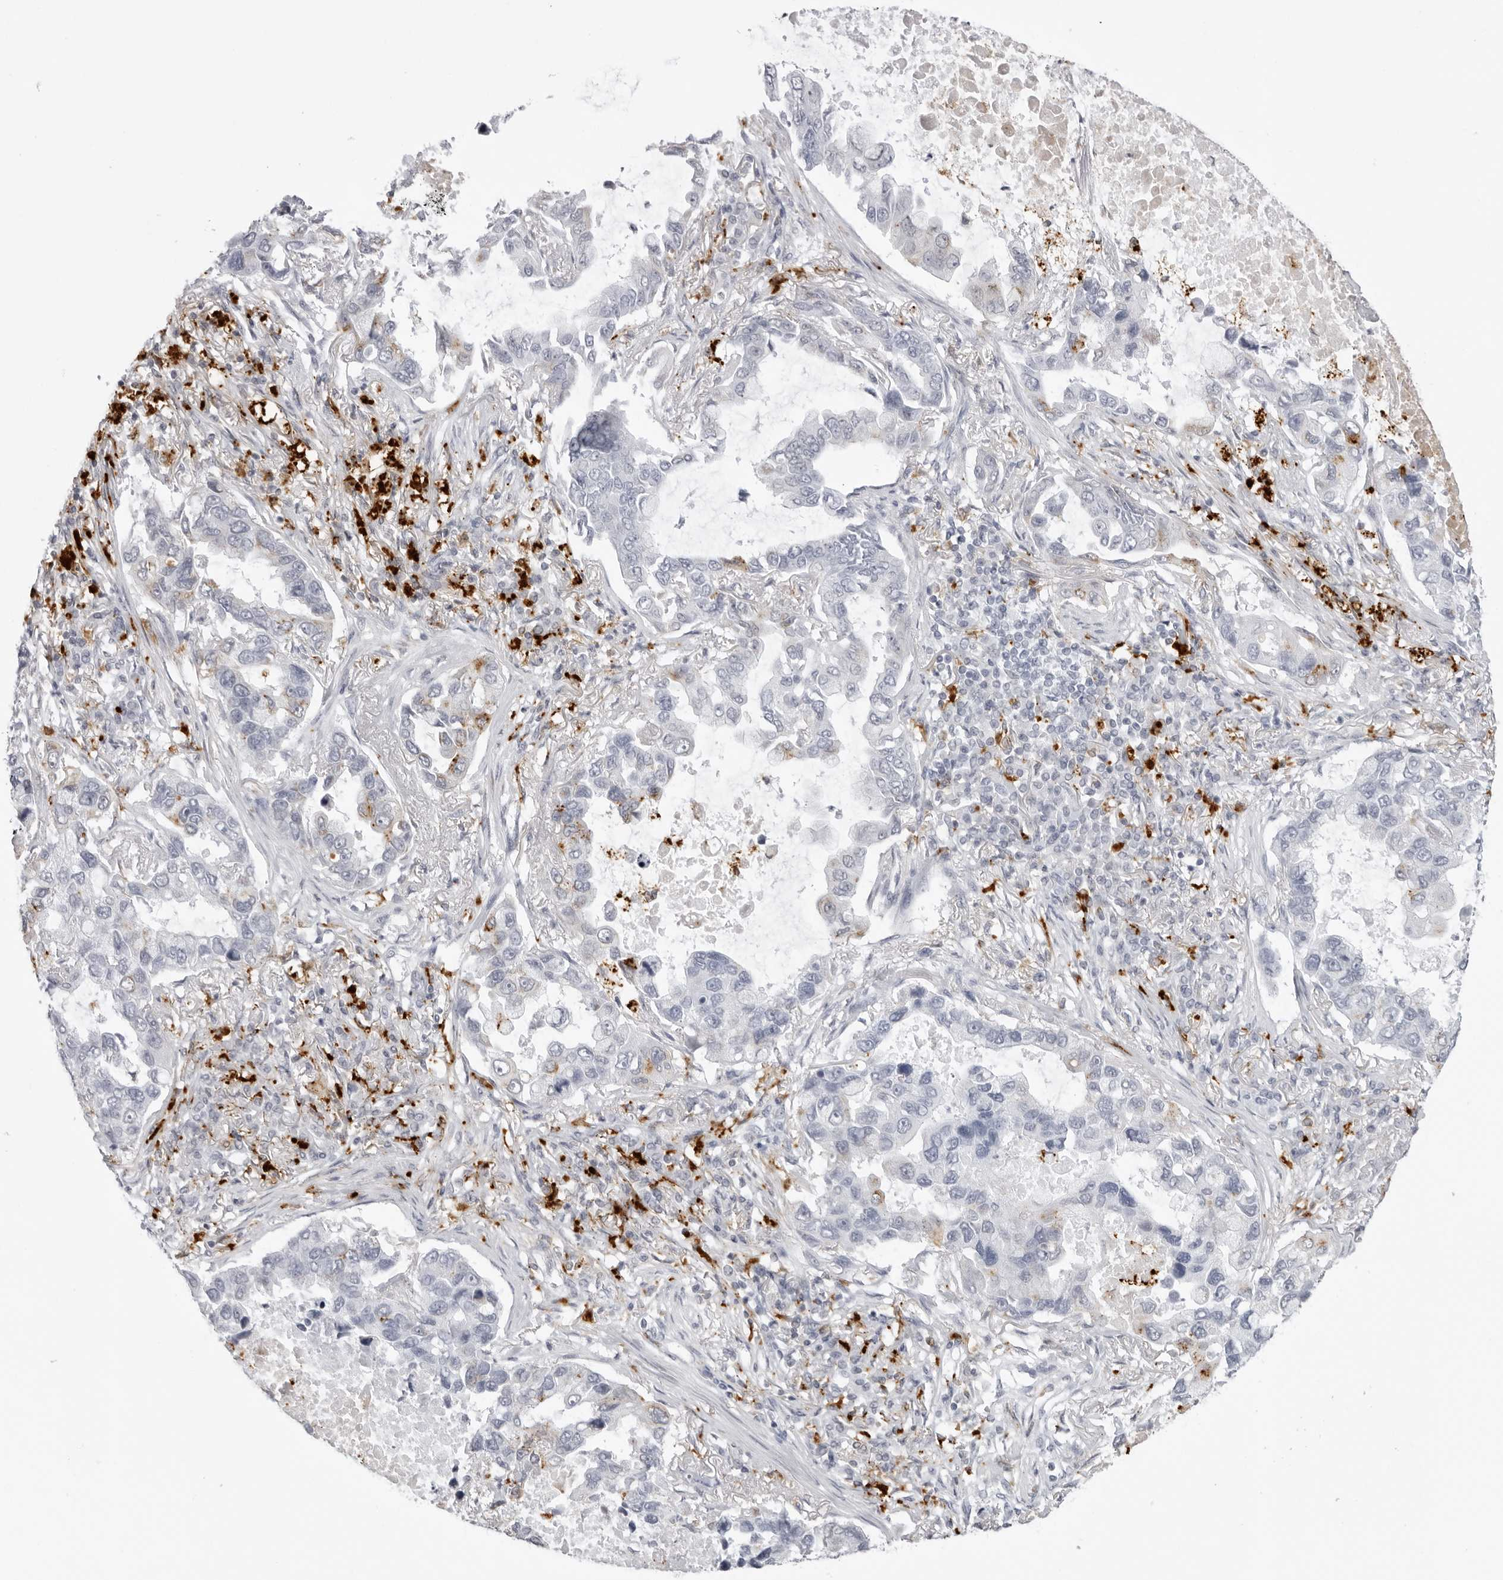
{"staining": {"intensity": "negative", "quantity": "none", "location": "none"}, "tissue": "lung cancer", "cell_type": "Tumor cells", "image_type": "cancer", "snomed": [{"axis": "morphology", "description": "Adenocarcinoma, NOS"}, {"axis": "topography", "description": "Lung"}], "caption": "The IHC image has no significant positivity in tumor cells of lung cancer (adenocarcinoma) tissue.", "gene": "IL25", "patient": {"sex": "male", "age": 64}}